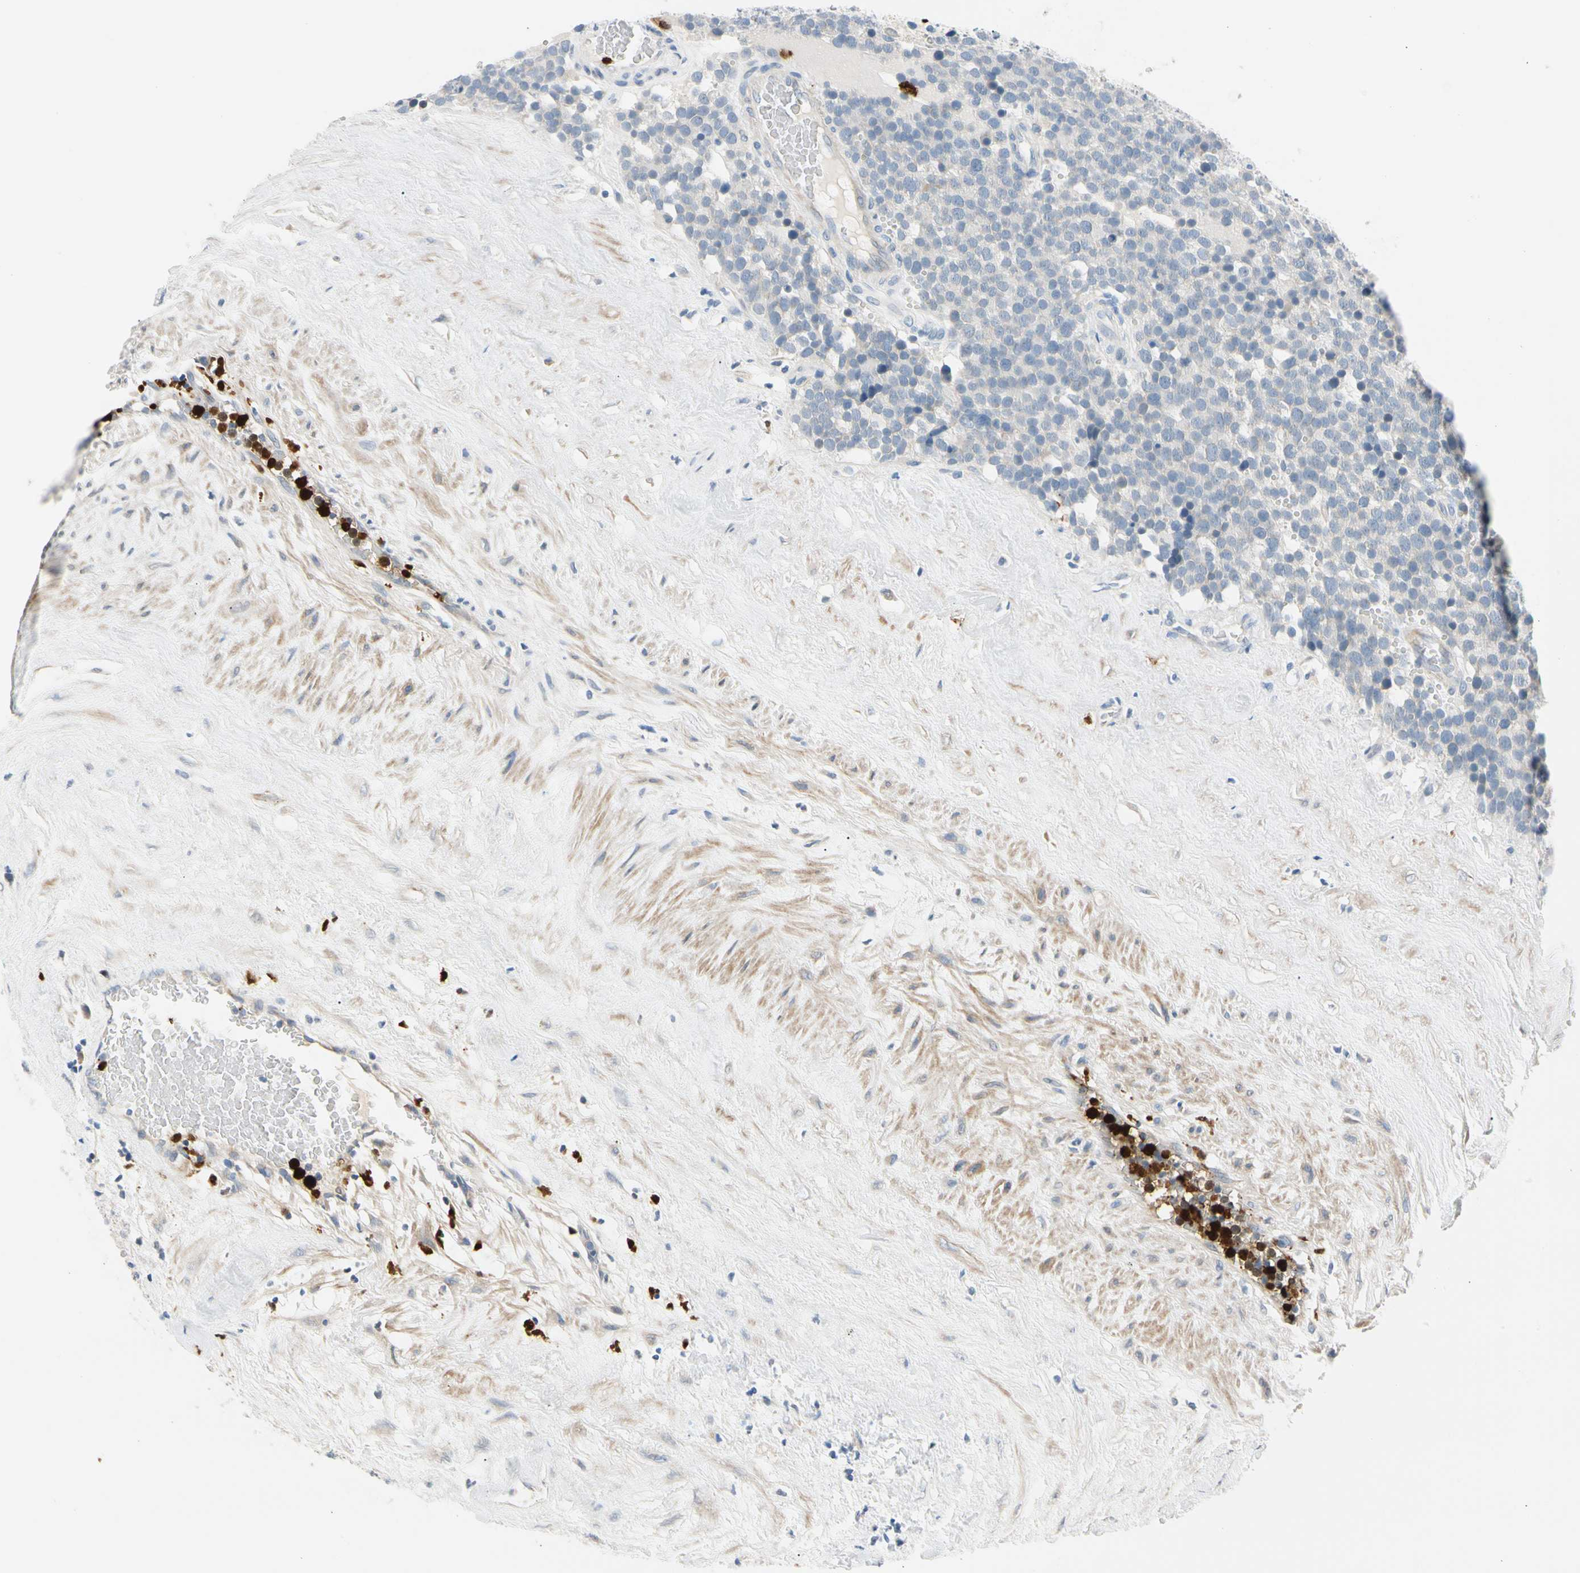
{"staining": {"intensity": "negative", "quantity": "none", "location": "none"}, "tissue": "testis cancer", "cell_type": "Tumor cells", "image_type": "cancer", "snomed": [{"axis": "morphology", "description": "Seminoma, NOS"}, {"axis": "topography", "description": "Testis"}], "caption": "High magnification brightfield microscopy of testis seminoma stained with DAB (3,3'-diaminobenzidine) (brown) and counterstained with hematoxylin (blue): tumor cells show no significant positivity.", "gene": "TRAF5", "patient": {"sex": "male", "age": 71}}